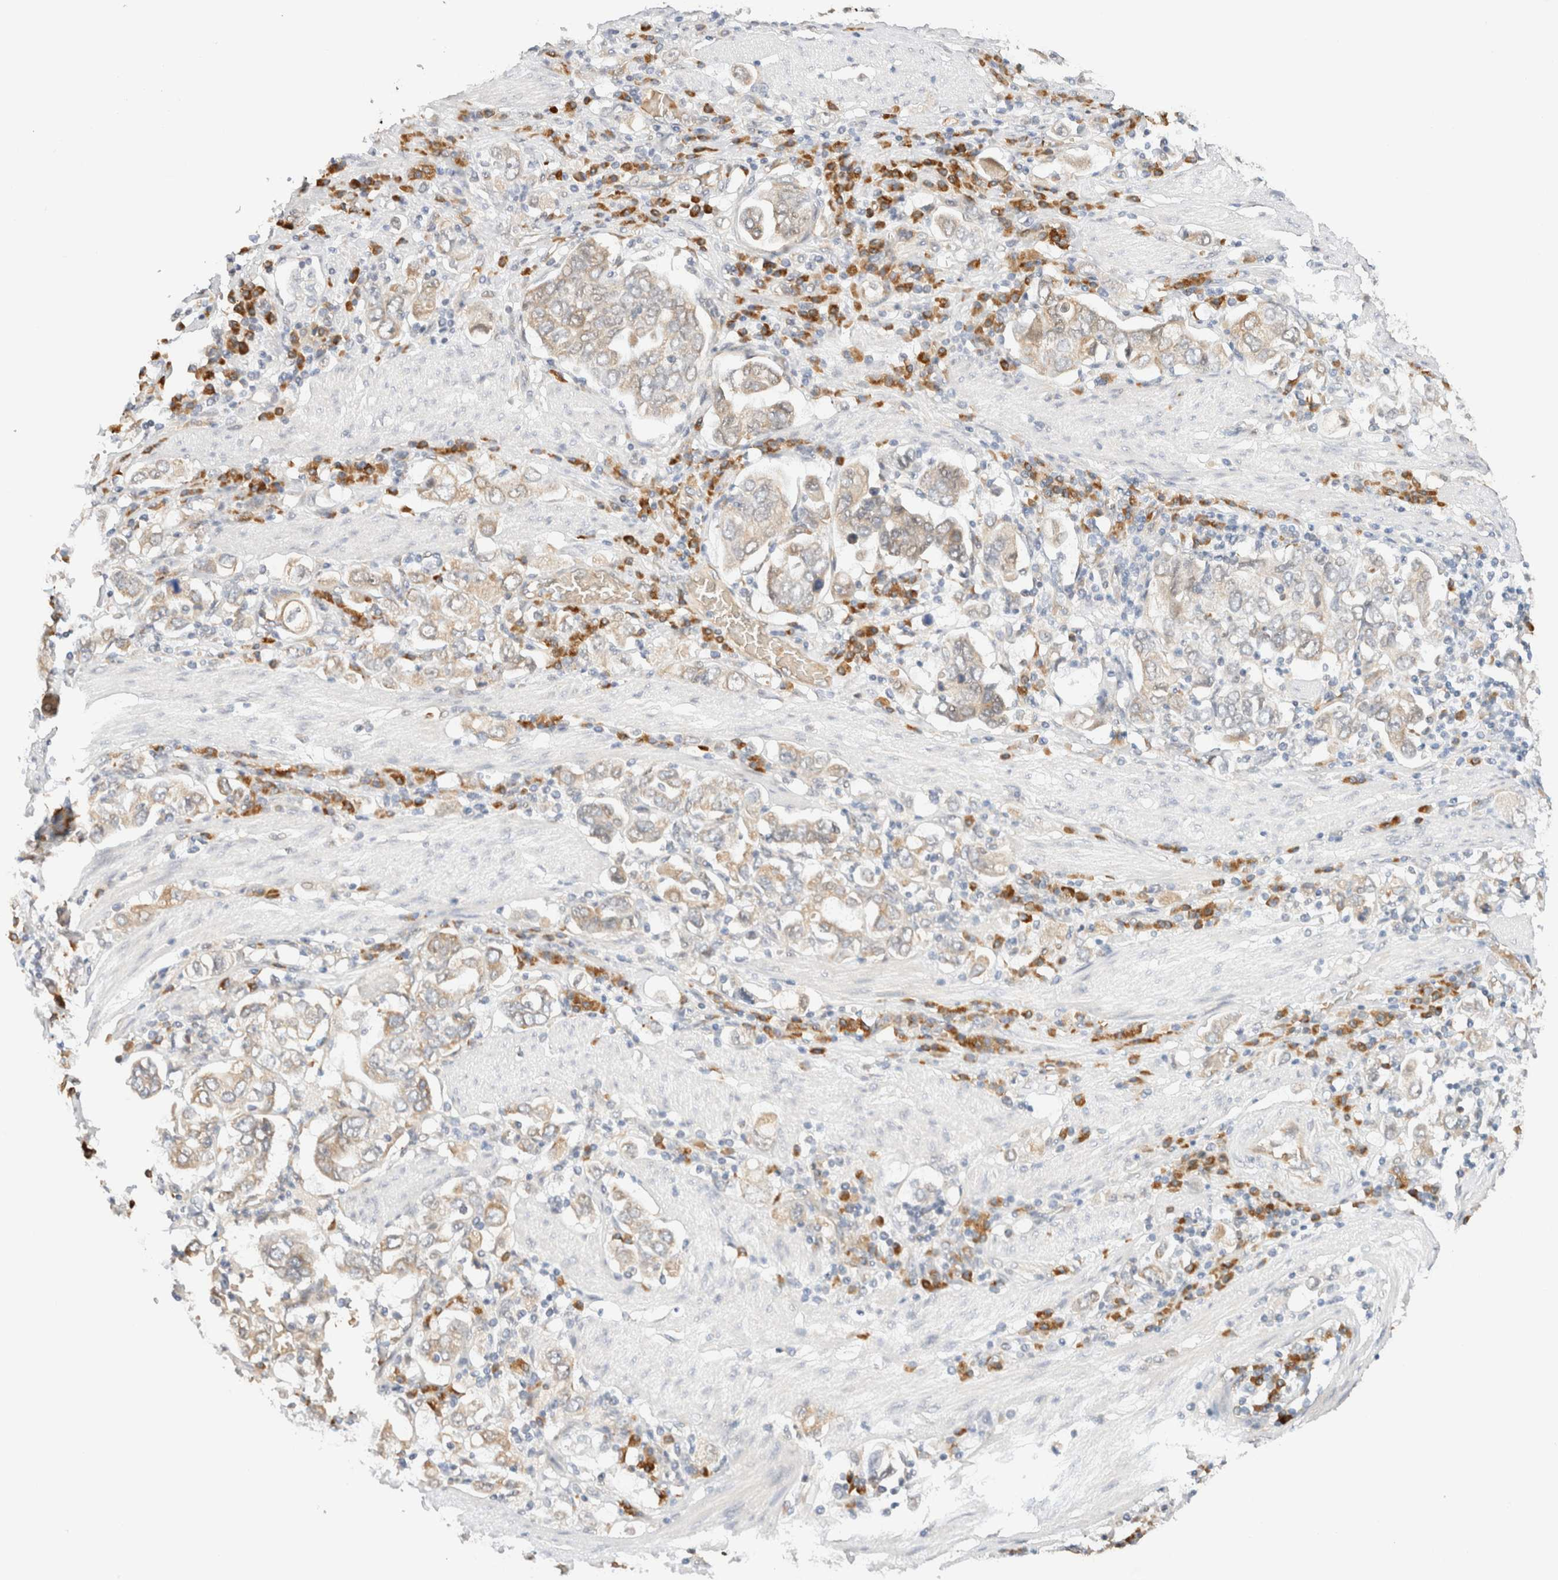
{"staining": {"intensity": "weak", "quantity": "25%-75%", "location": "cytoplasmic/membranous"}, "tissue": "stomach cancer", "cell_type": "Tumor cells", "image_type": "cancer", "snomed": [{"axis": "morphology", "description": "Adenocarcinoma, NOS"}, {"axis": "topography", "description": "Stomach, upper"}], "caption": "Brown immunohistochemical staining in adenocarcinoma (stomach) shows weak cytoplasmic/membranous positivity in approximately 25%-75% of tumor cells.", "gene": "SYVN1", "patient": {"sex": "male", "age": 62}}